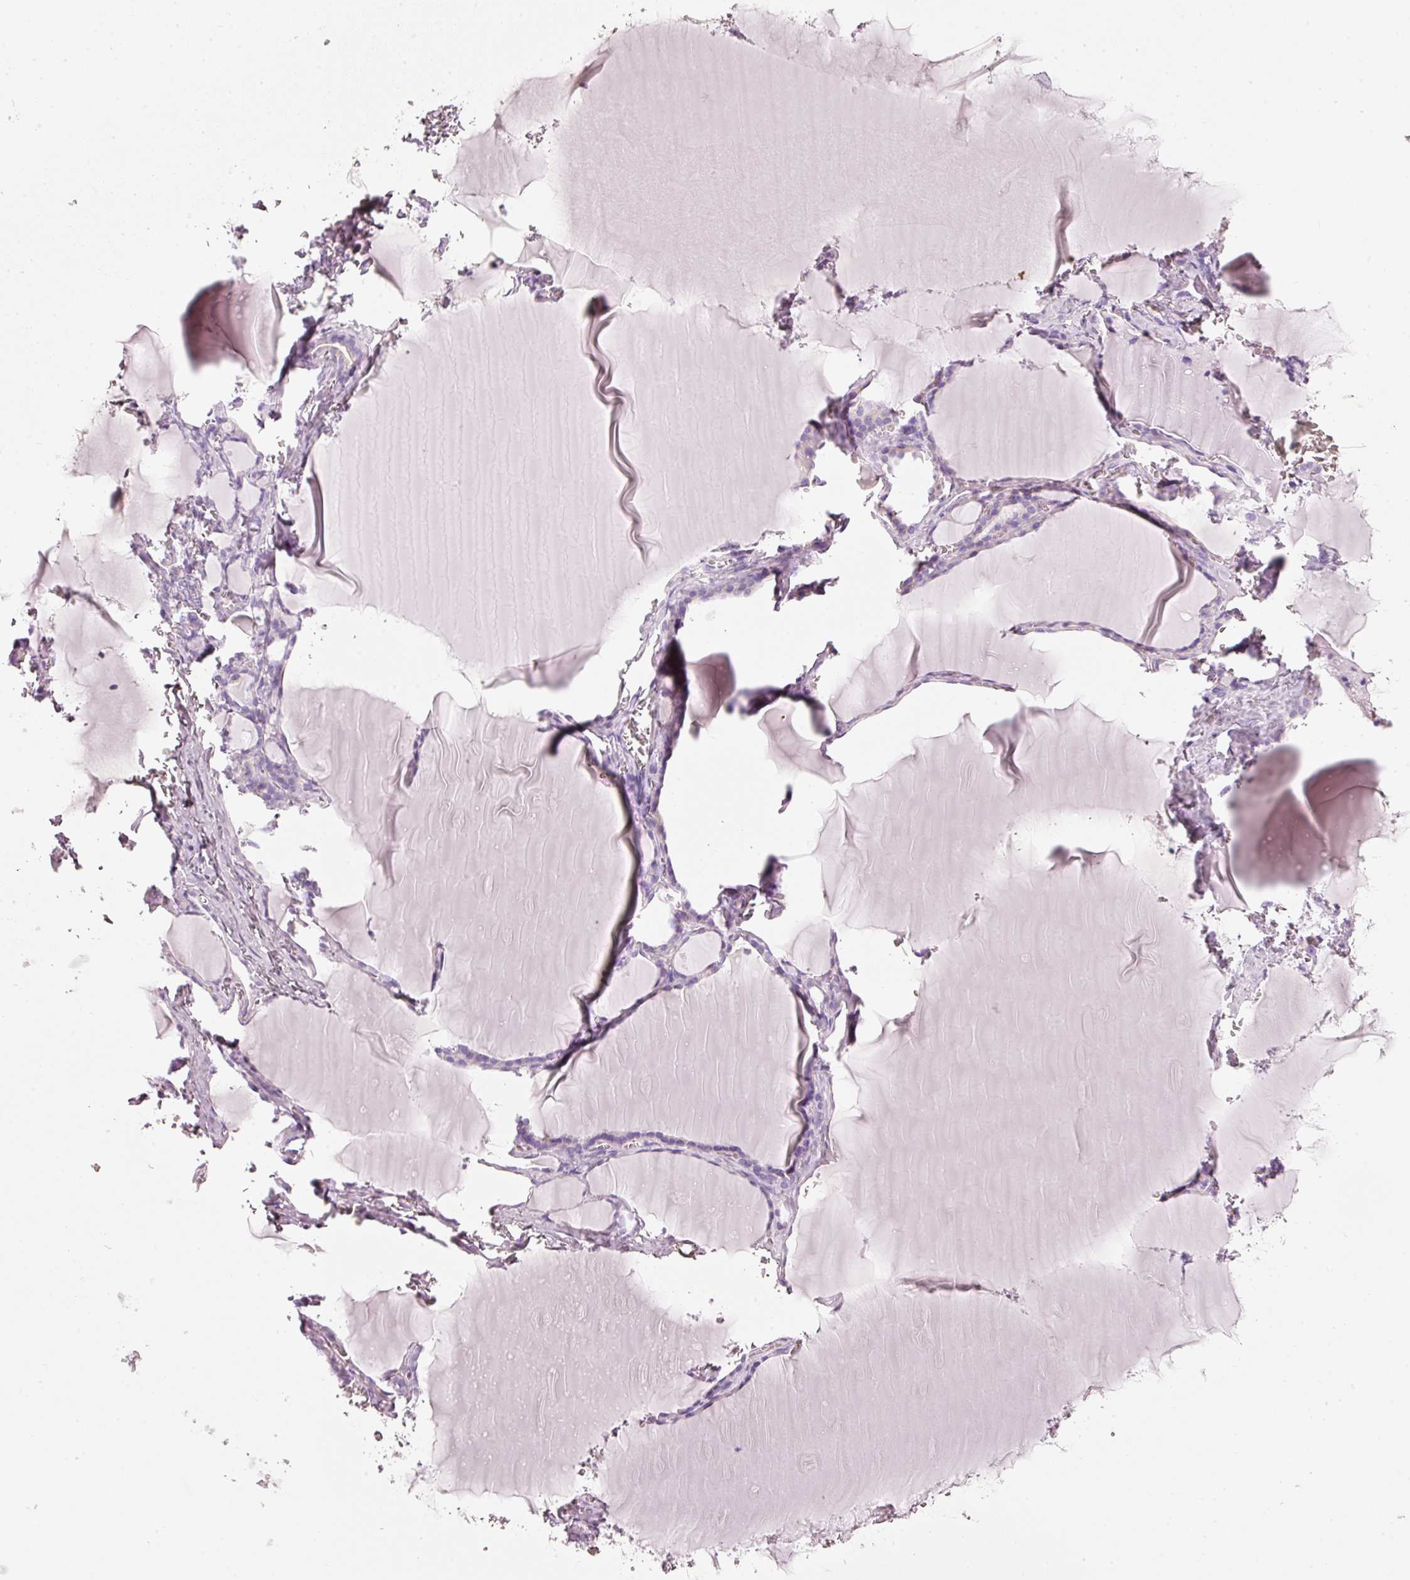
{"staining": {"intensity": "negative", "quantity": "none", "location": "none"}, "tissue": "thyroid gland", "cell_type": "Glandular cells", "image_type": "normal", "snomed": [{"axis": "morphology", "description": "Normal tissue, NOS"}, {"axis": "topography", "description": "Thyroid gland"}], "caption": "This photomicrograph is of unremarkable thyroid gland stained with immunohistochemistry (IHC) to label a protein in brown with the nuclei are counter-stained blue. There is no staining in glandular cells. (DAB IHC visualized using brightfield microscopy, high magnification).", "gene": "PDXDC1", "patient": {"sex": "female", "age": 49}}